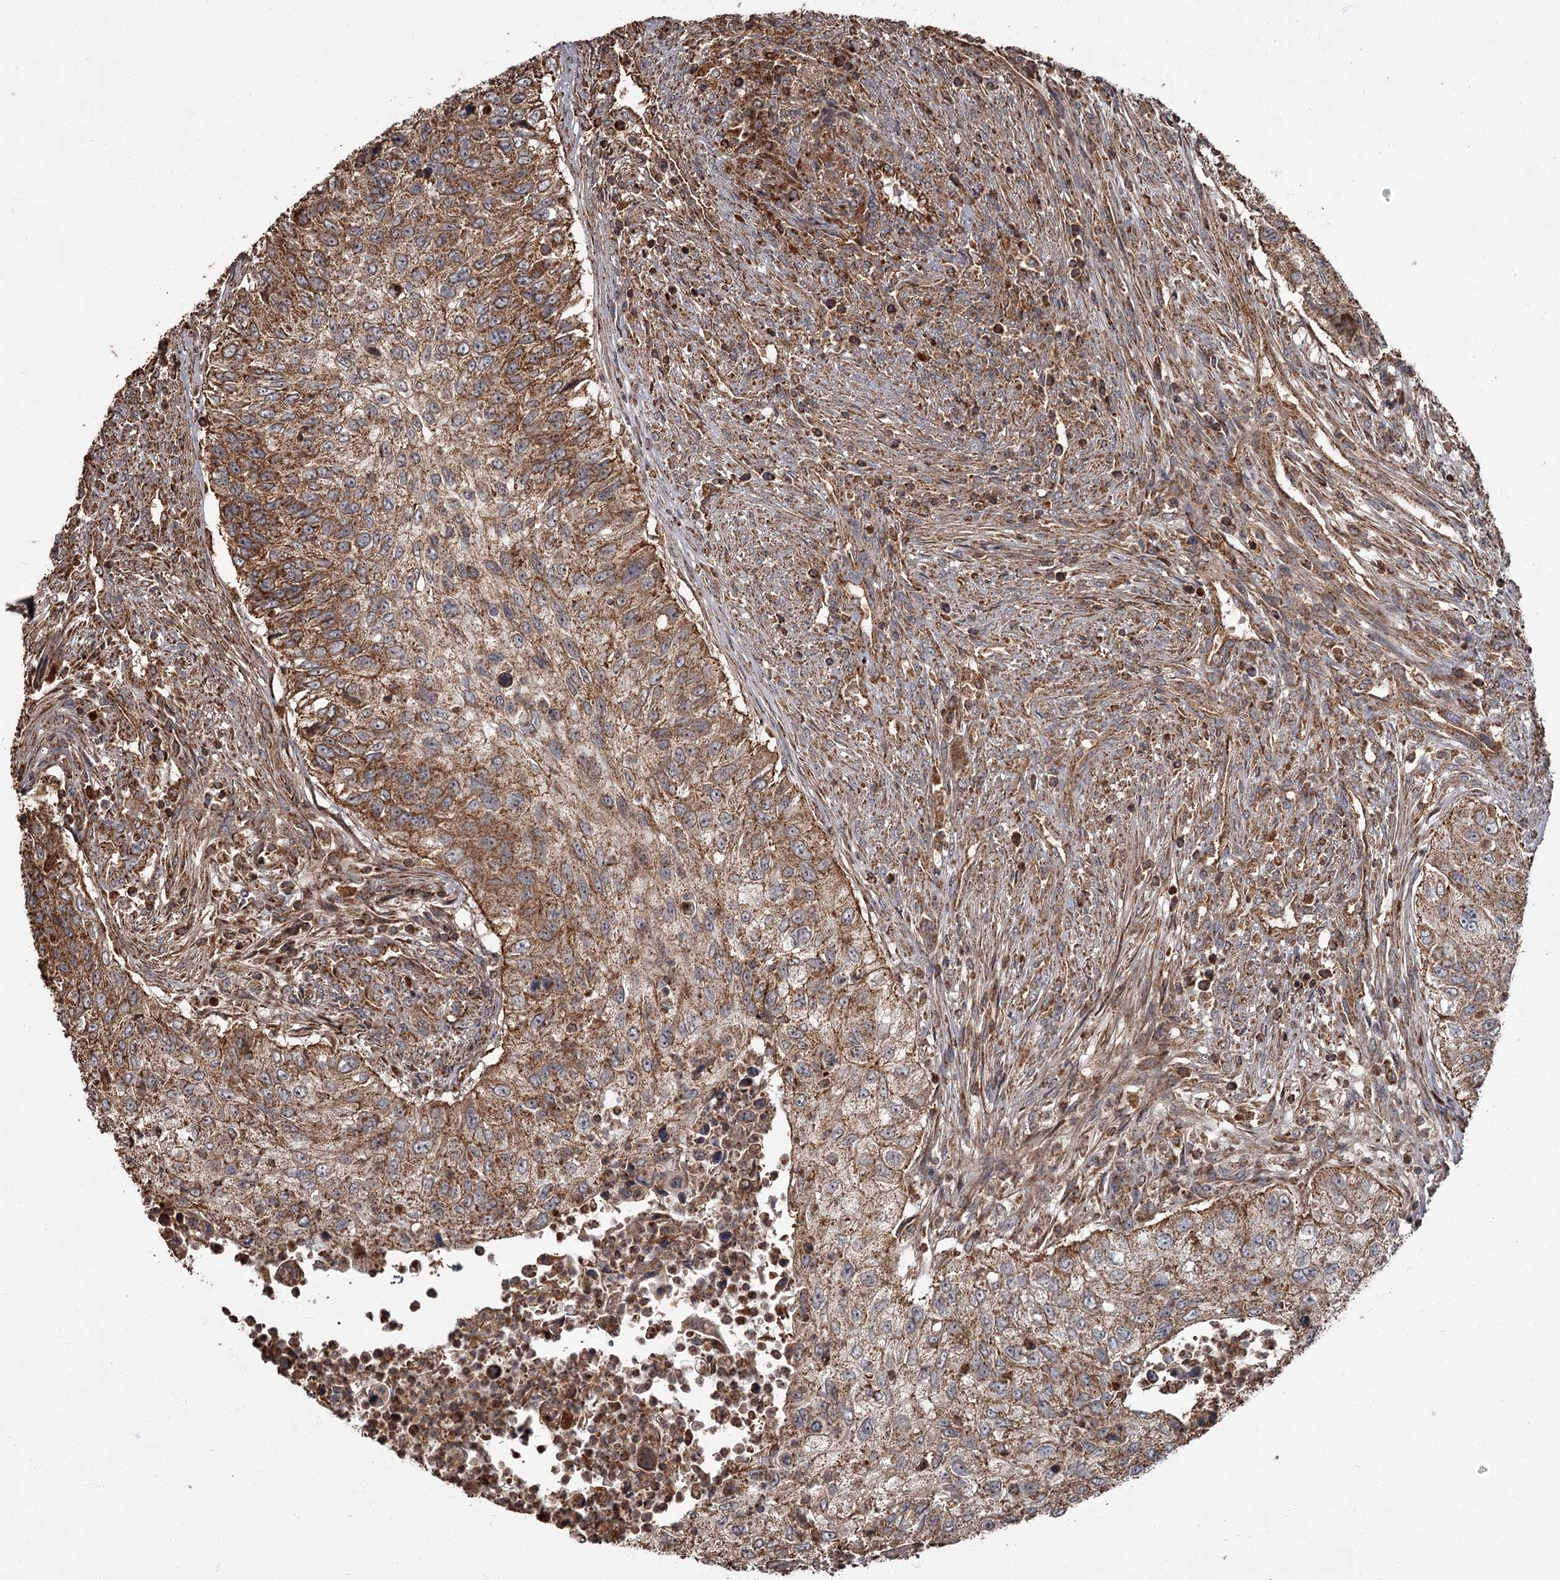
{"staining": {"intensity": "moderate", "quantity": ">75%", "location": "cytoplasmic/membranous"}, "tissue": "urothelial cancer", "cell_type": "Tumor cells", "image_type": "cancer", "snomed": [{"axis": "morphology", "description": "Urothelial carcinoma, High grade"}, {"axis": "topography", "description": "Urinary bladder"}], "caption": "Urothelial cancer stained for a protein displays moderate cytoplasmic/membranous positivity in tumor cells.", "gene": "THAP9", "patient": {"sex": "female", "age": 60}}